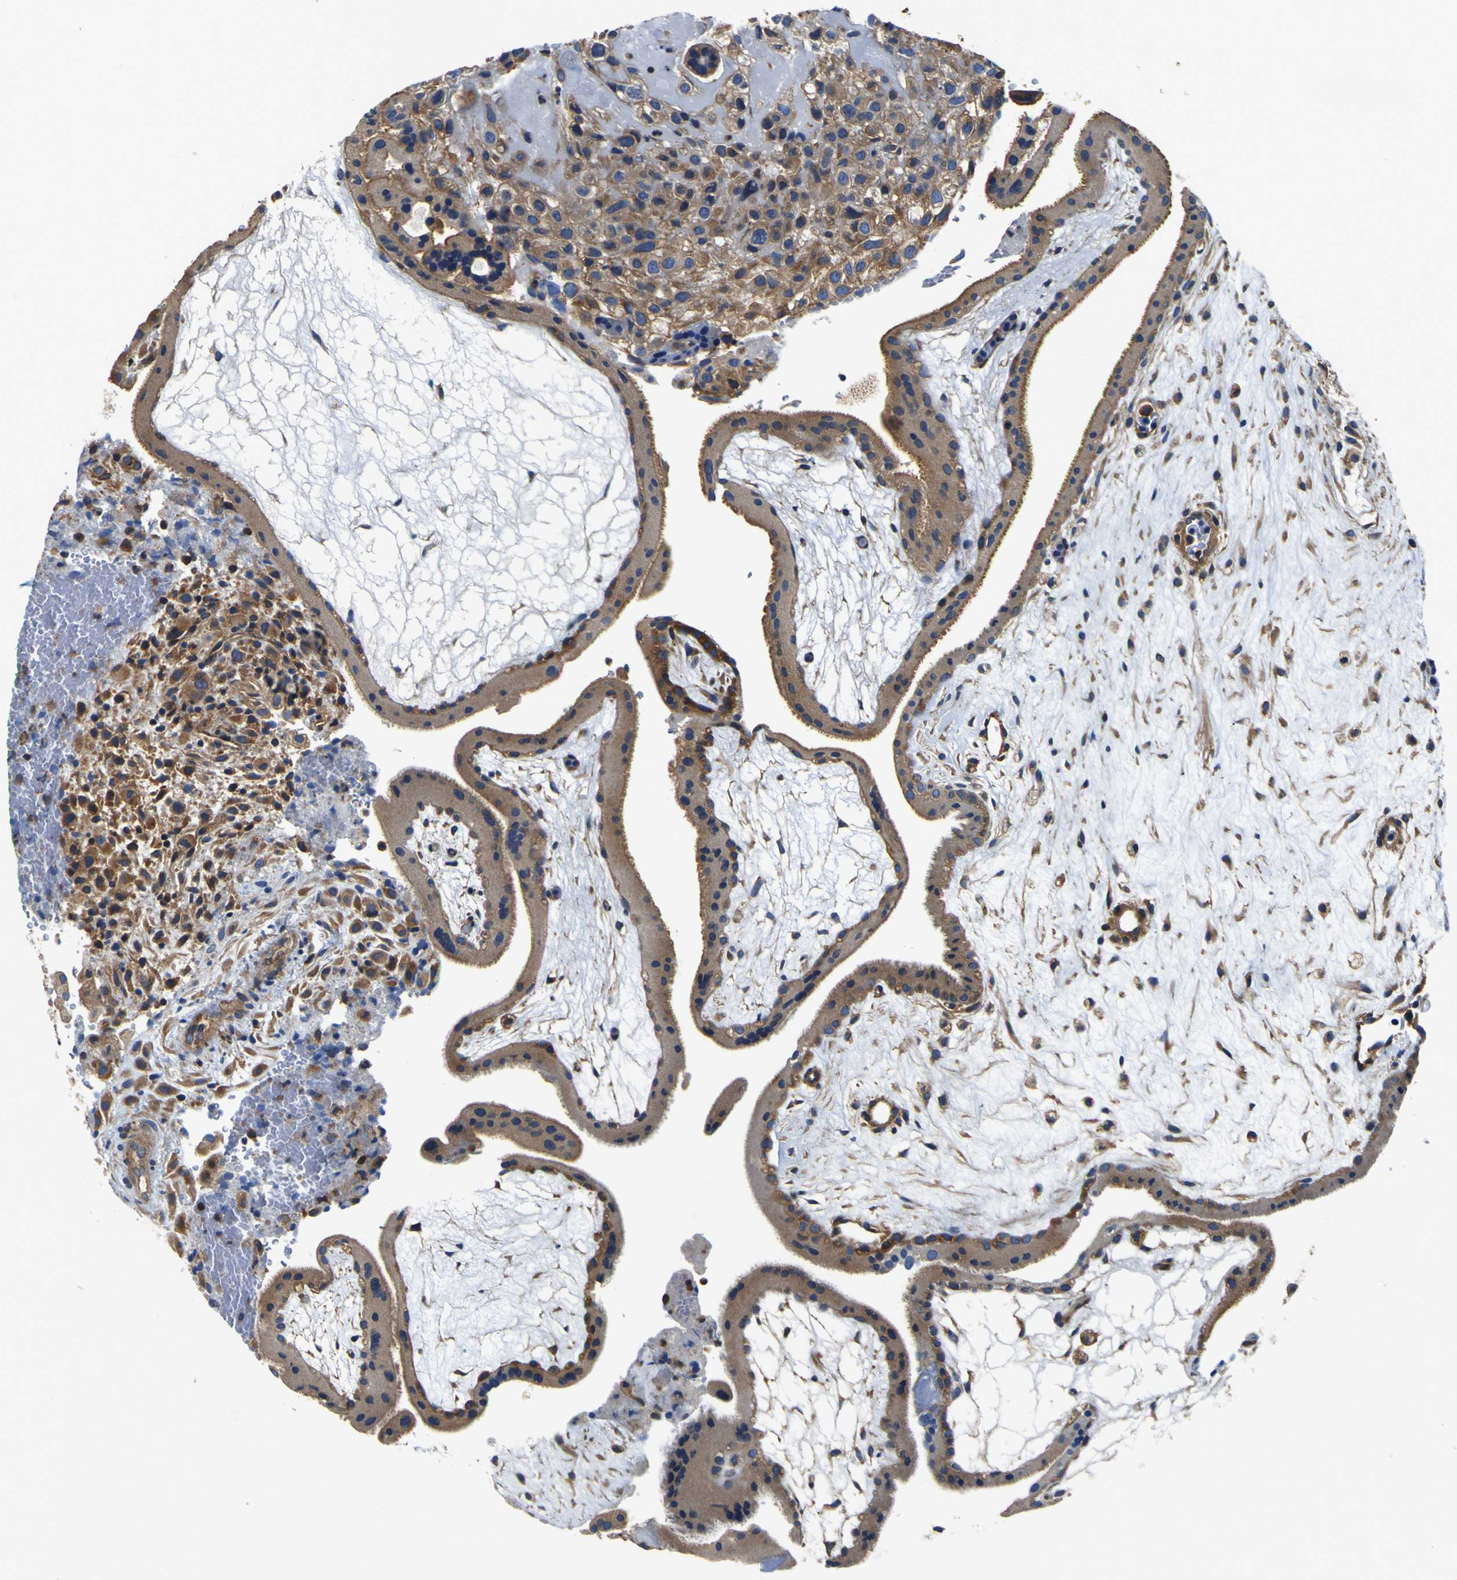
{"staining": {"intensity": "moderate", "quantity": ">75%", "location": "cytoplasmic/membranous"}, "tissue": "placenta", "cell_type": "Decidual cells", "image_type": "normal", "snomed": [{"axis": "morphology", "description": "Normal tissue, NOS"}, {"axis": "topography", "description": "Placenta"}], "caption": "Moderate cytoplasmic/membranous staining for a protein is present in about >75% of decidual cells of unremarkable placenta using IHC.", "gene": "CNR2", "patient": {"sex": "female", "age": 19}}